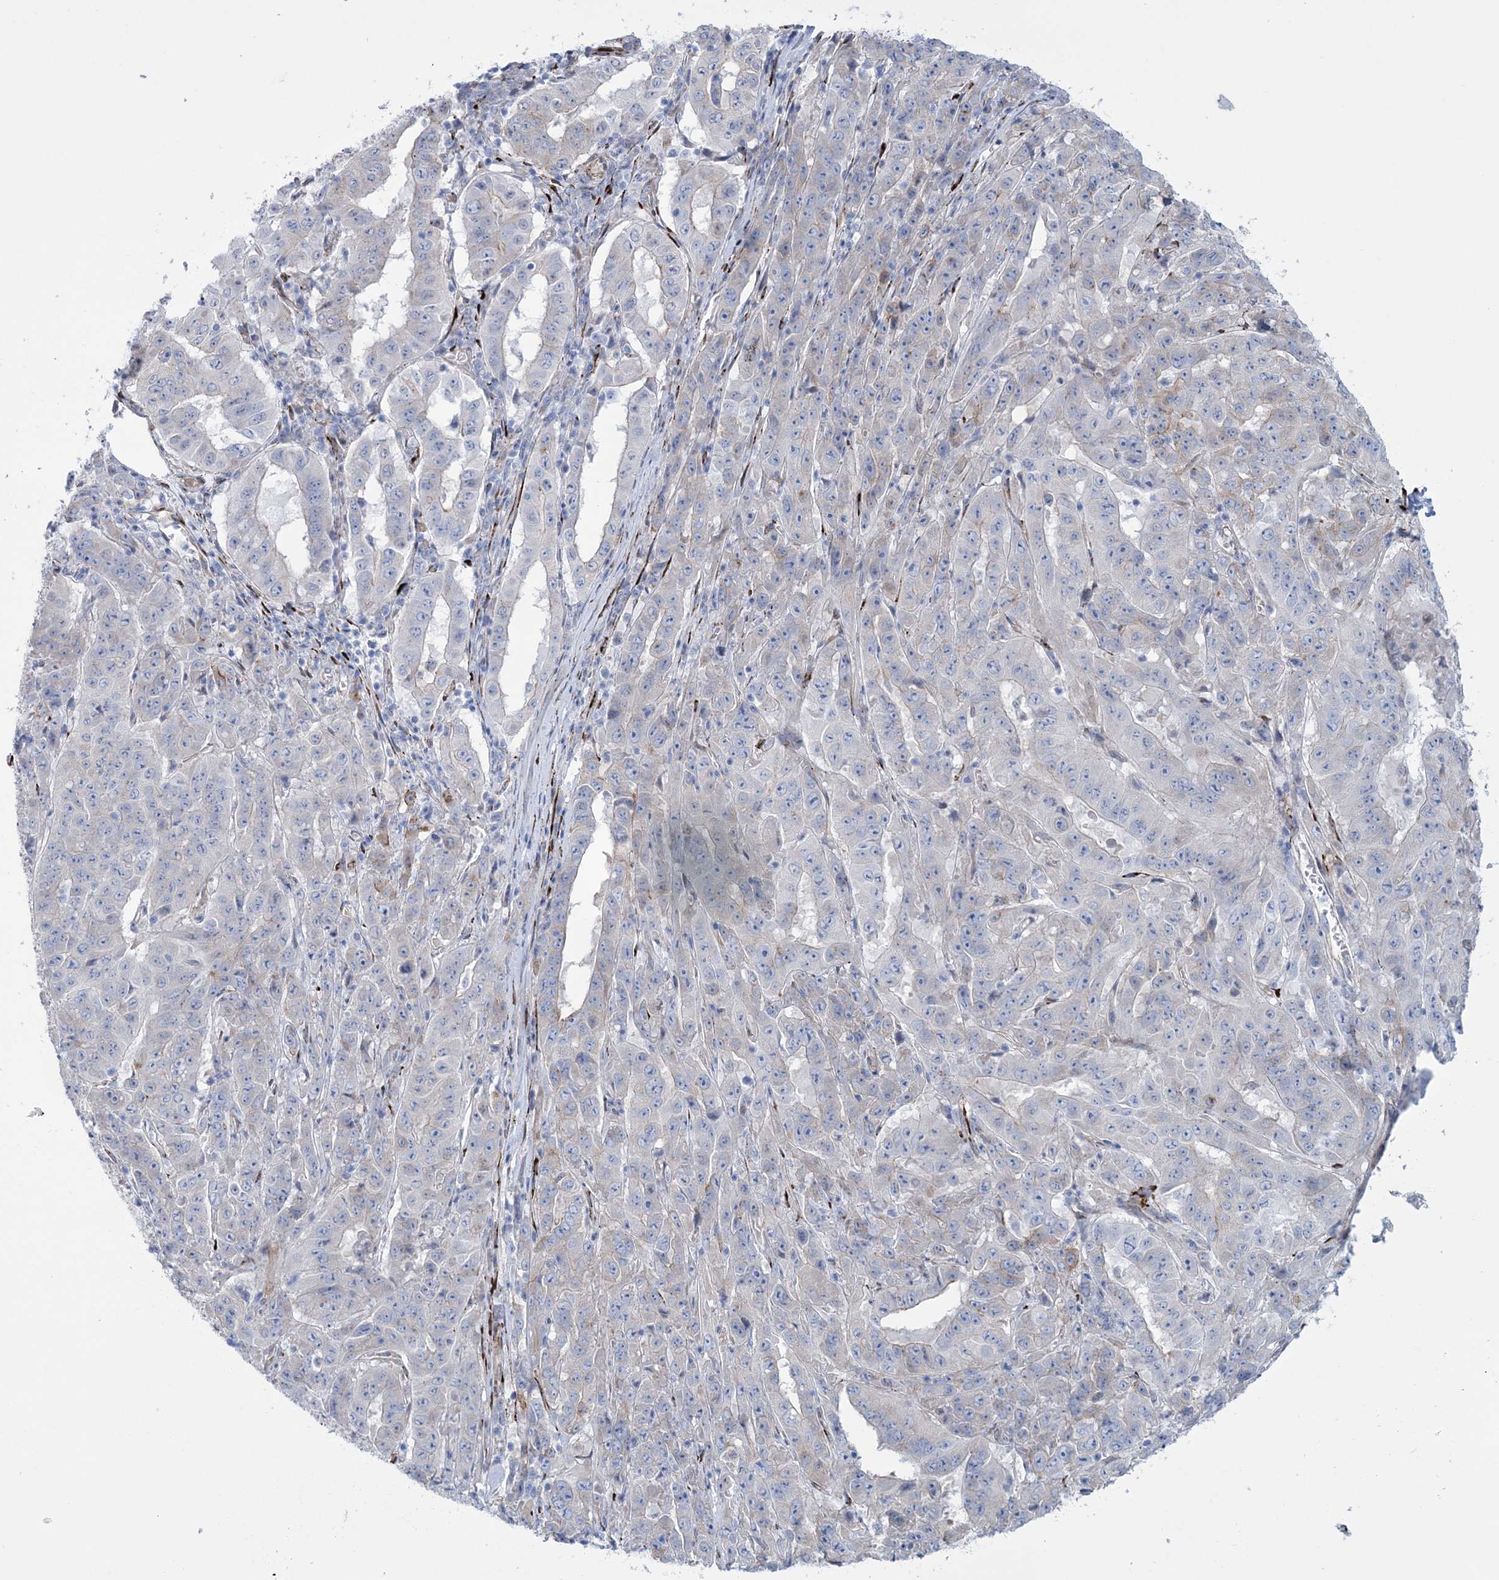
{"staining": {"intensity": "negative", "quantity": "none", "location": "none"}, "tissue": "pancreatic cancer", "cell_type": "Tumor cells", "image_type": "cancer", "snomed": [{"axis": "morphology", "description": "Adenocarcinoma, NOS"}, {"axis": "topography", "description": "Pancreas"}], "caption": "Pancreatic cancer (adenocarcinoma) was stained to show a protein in brown. There is no significant positivity in tumor cells.", "gene": "RAB11FIP5", "patient": {"sex": "male", "age": 63}}